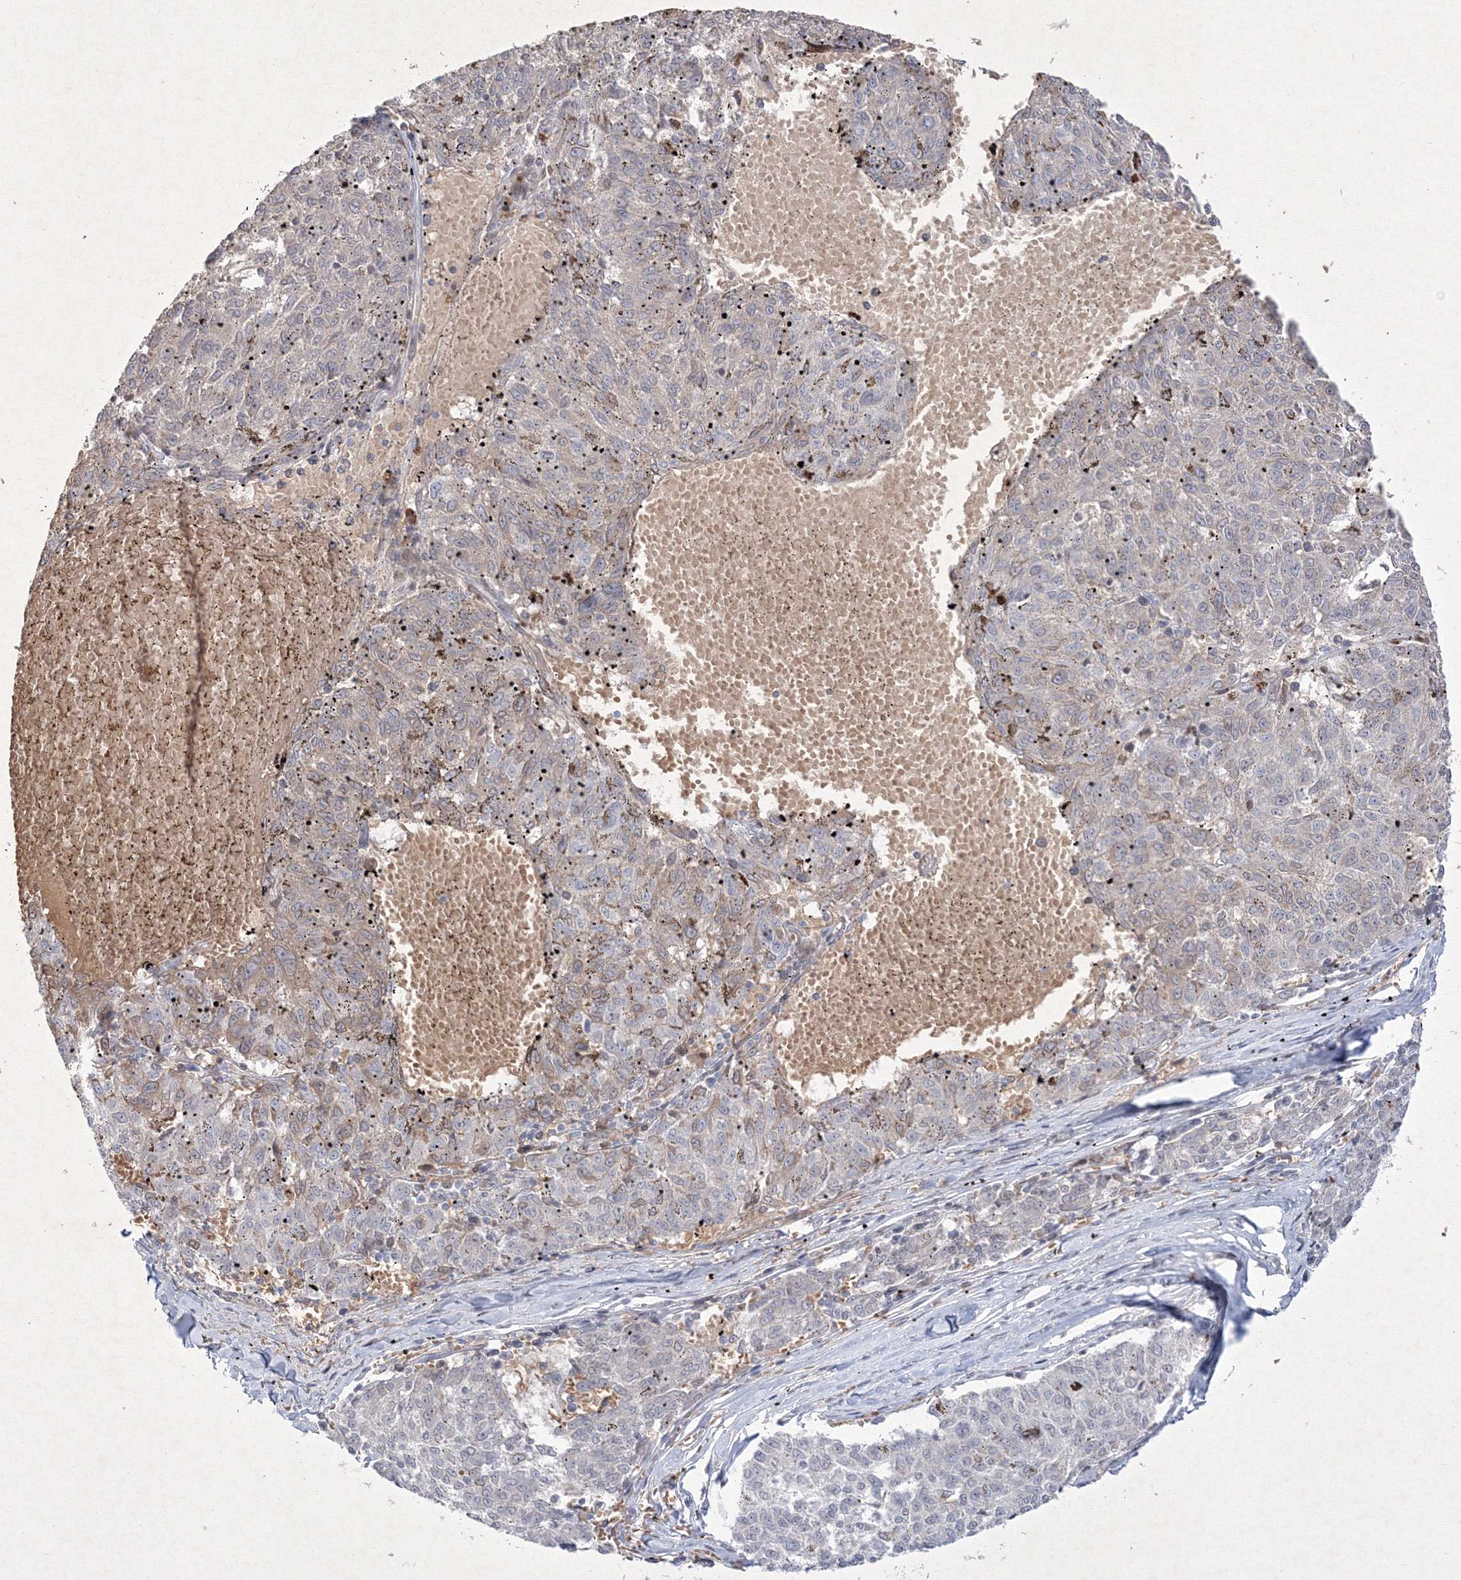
{"staining": {"intensity": "weak", "quantity": "<25%", "location": "cytoplasmic/membranous"}, "tissue": "melanoma", "cell_type": "Tumor cells", "image_type": "cancer", "snomed": [{"axis": "morphology", "description": "Malignant melanoma, NOS"}, {"axis": "topography", "description": "Skin"}], "caption": "Immunohistochemistry of malignant melanoma displays no expression in tumor cells.", "gene": "NXPE3", "patient": {"sex": "female", "age": 72}}